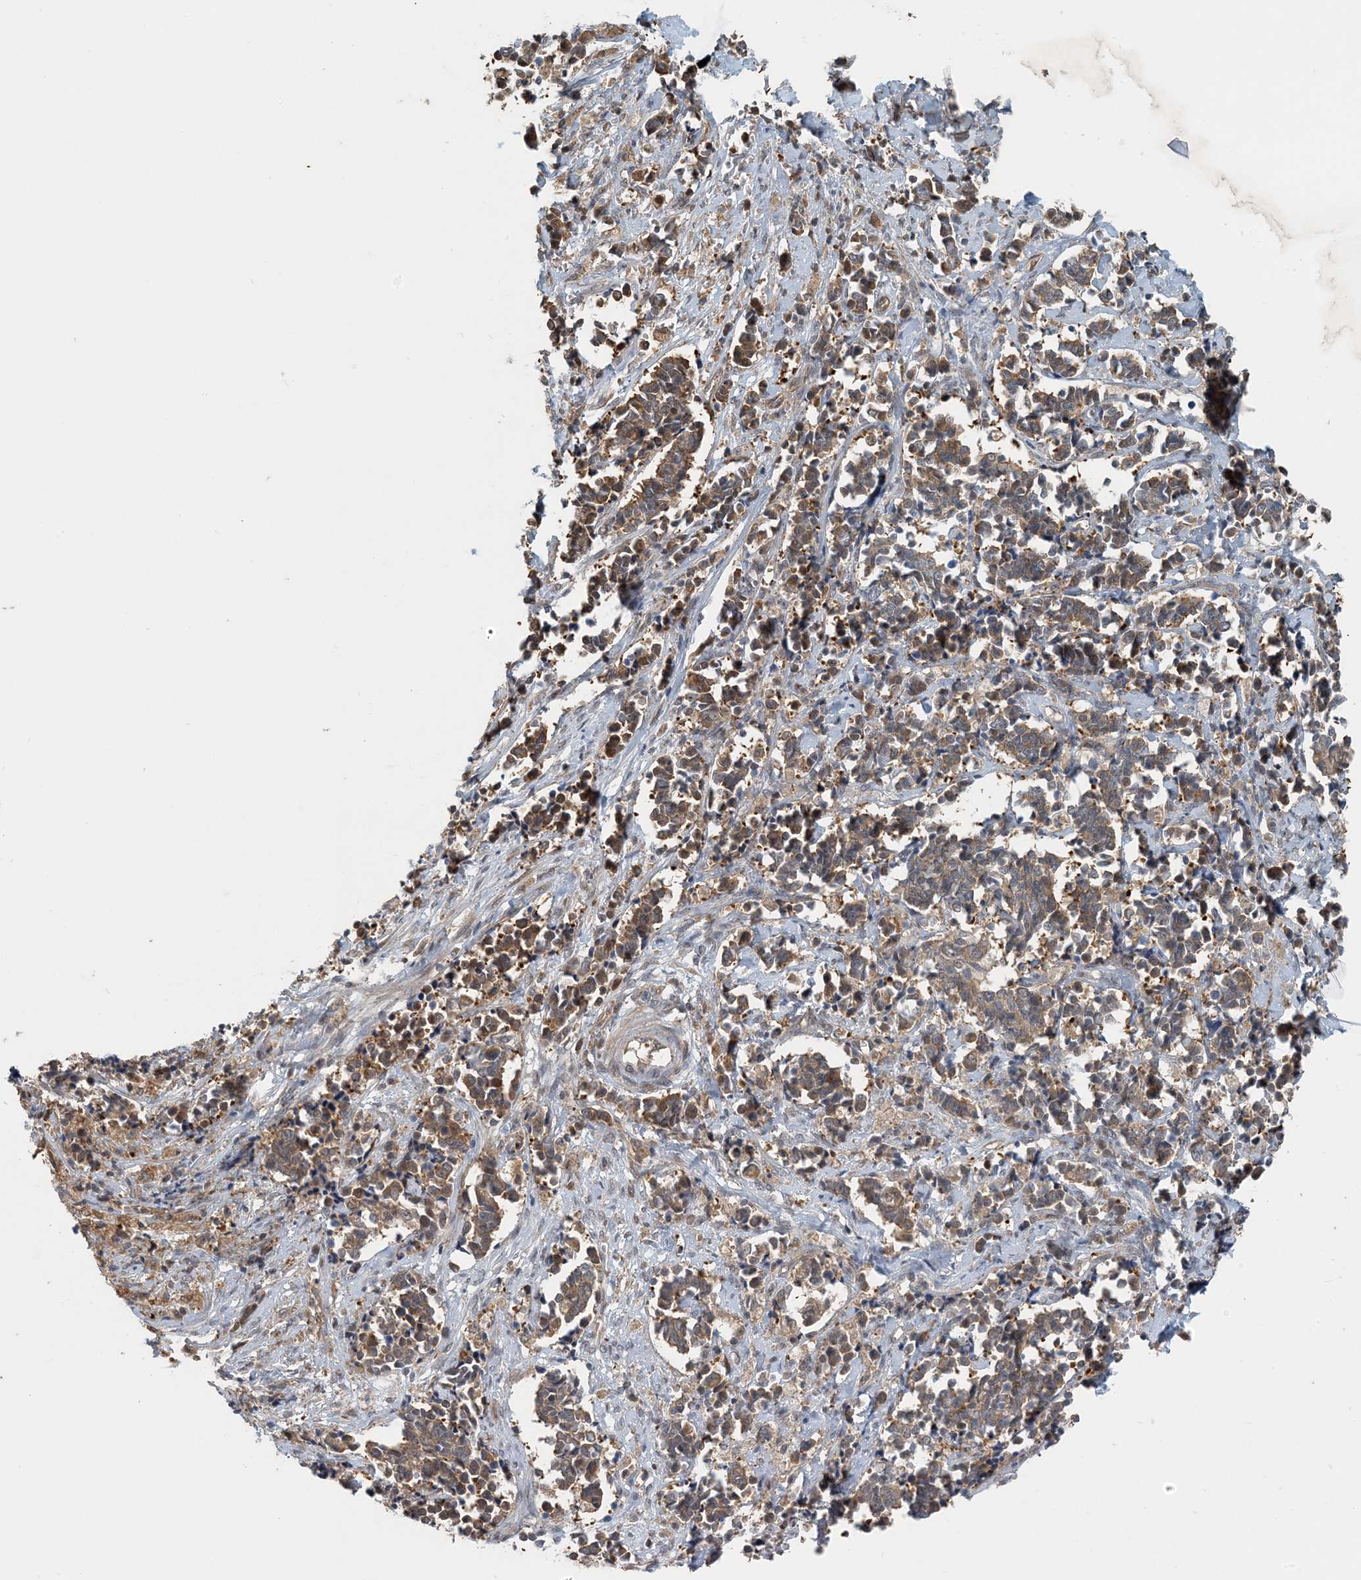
{"staining": {"intensity": "moderate", "quantity": ">75%", "location": "cytoplasmic/membranous"}, "tissue": "cervical cancer", "cell_type": "Tumor cells", "image_type": "cancer", "snomed": [{"axis": "morphology", "description": "Normal tissue, NOS"}, {"axis": "morphology", "description": "Squamous cell carcinoma, NOS"}, {"axis": "topography", "description": "Cervix"}], "caption": "There is medium levels of moderate cytoplasmic/membranous positivity in tumor cells of cervical cancer, as demonstrated by immunohistochemical staining (brown color).", "gene": "ZBTB3", "patient": {"sex": "female", "age": 35}}